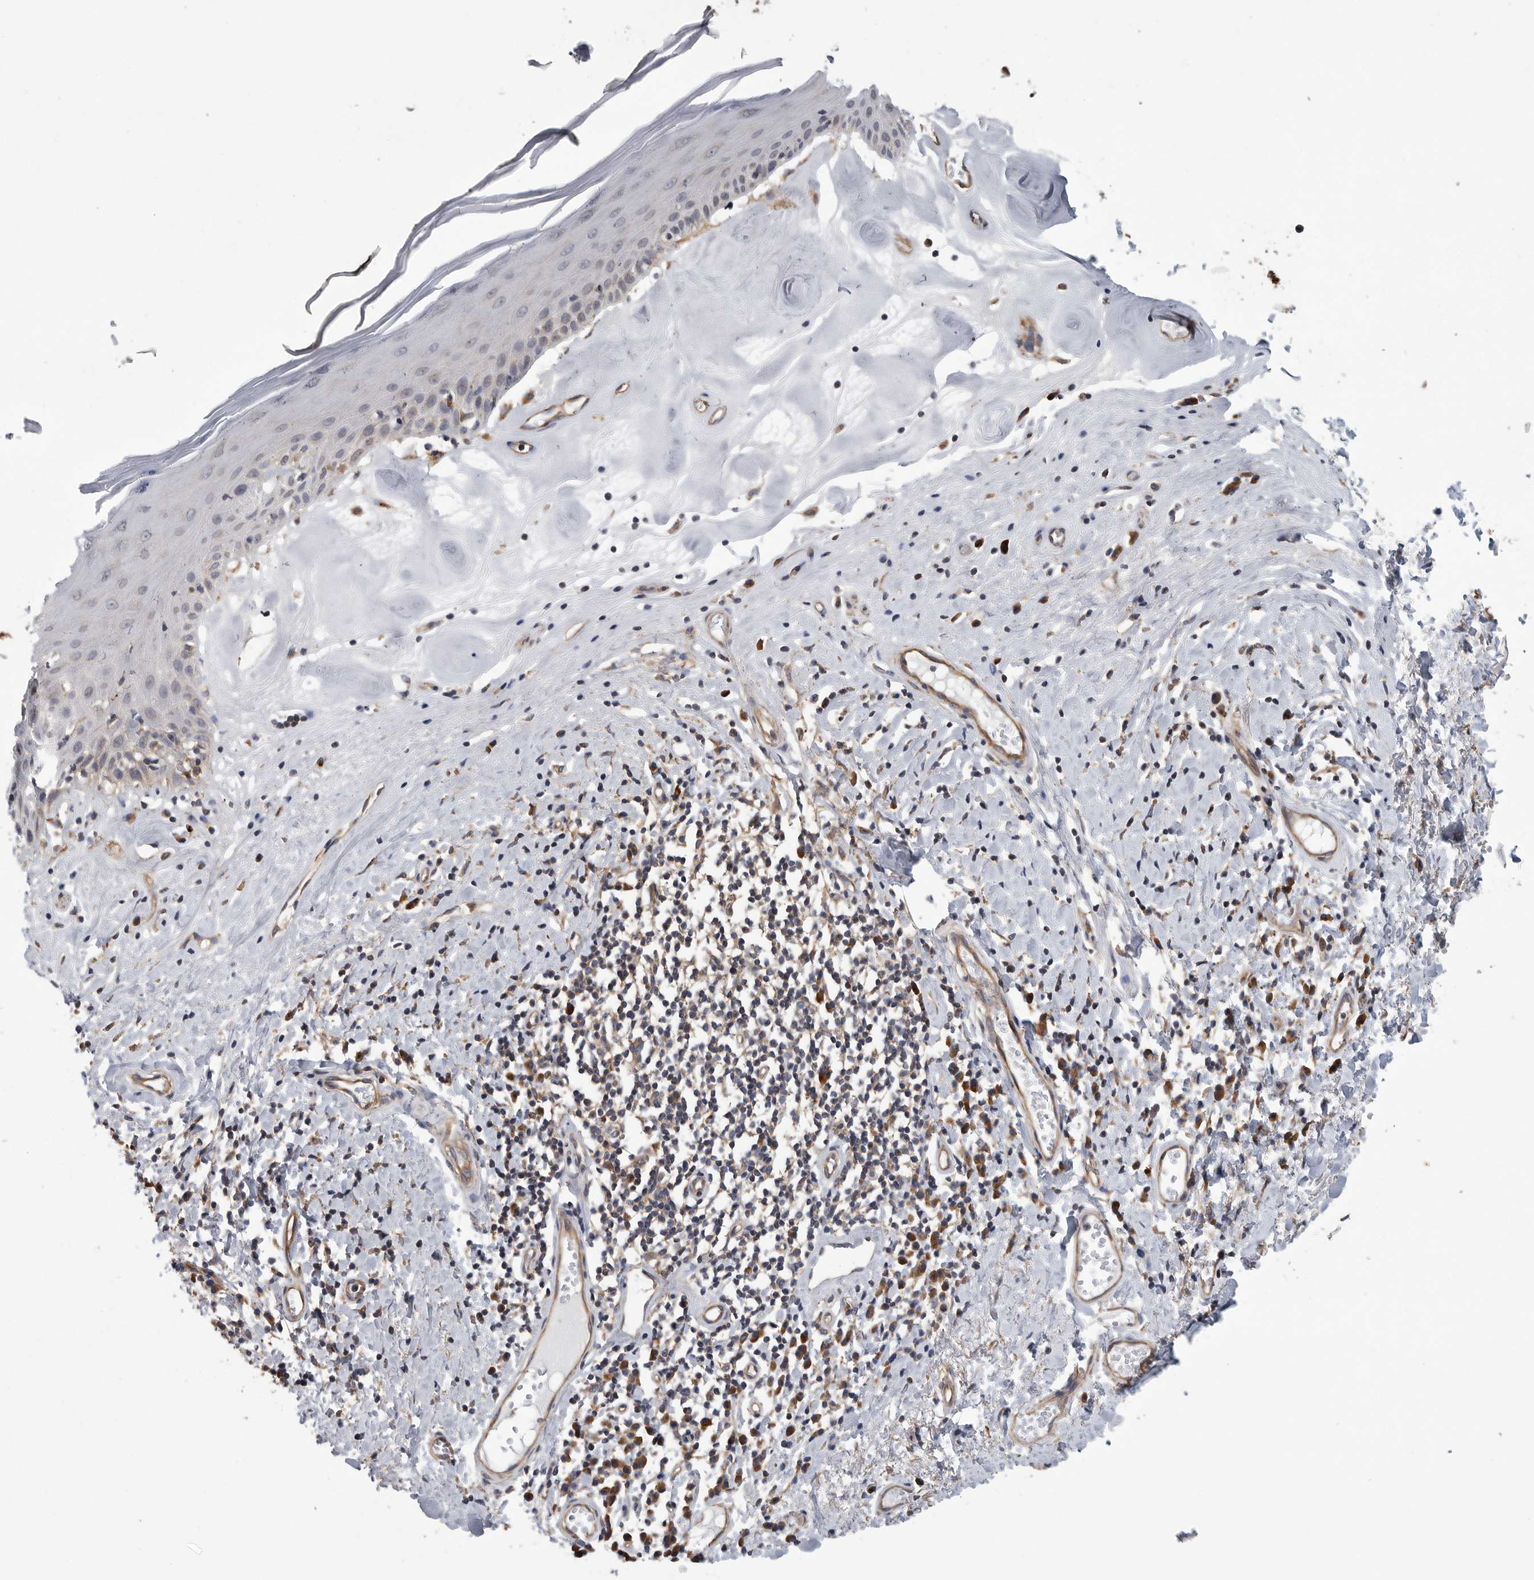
{"staining": {"intensity": "weak", "quantity": "<25%", "location": "cytoplasmic/membranous"}, "tissue": "skin", "cell_type": "Epidermal cells", "image_type": "normal", "snomed": [{"axis": "morphology", "description": "Normal tissue, NOS"}, {"axis": "morphology", "description": "Inflammation, NOS"}, {"axis": "topography", "description": "Vulva"}], "caption": "DAB immunohistochemical staining of unremarkable human skin exhibits no significant expression in epidermal cells.", "gene": "OXR1", "patient": {"sex": "female", "age": 84}}